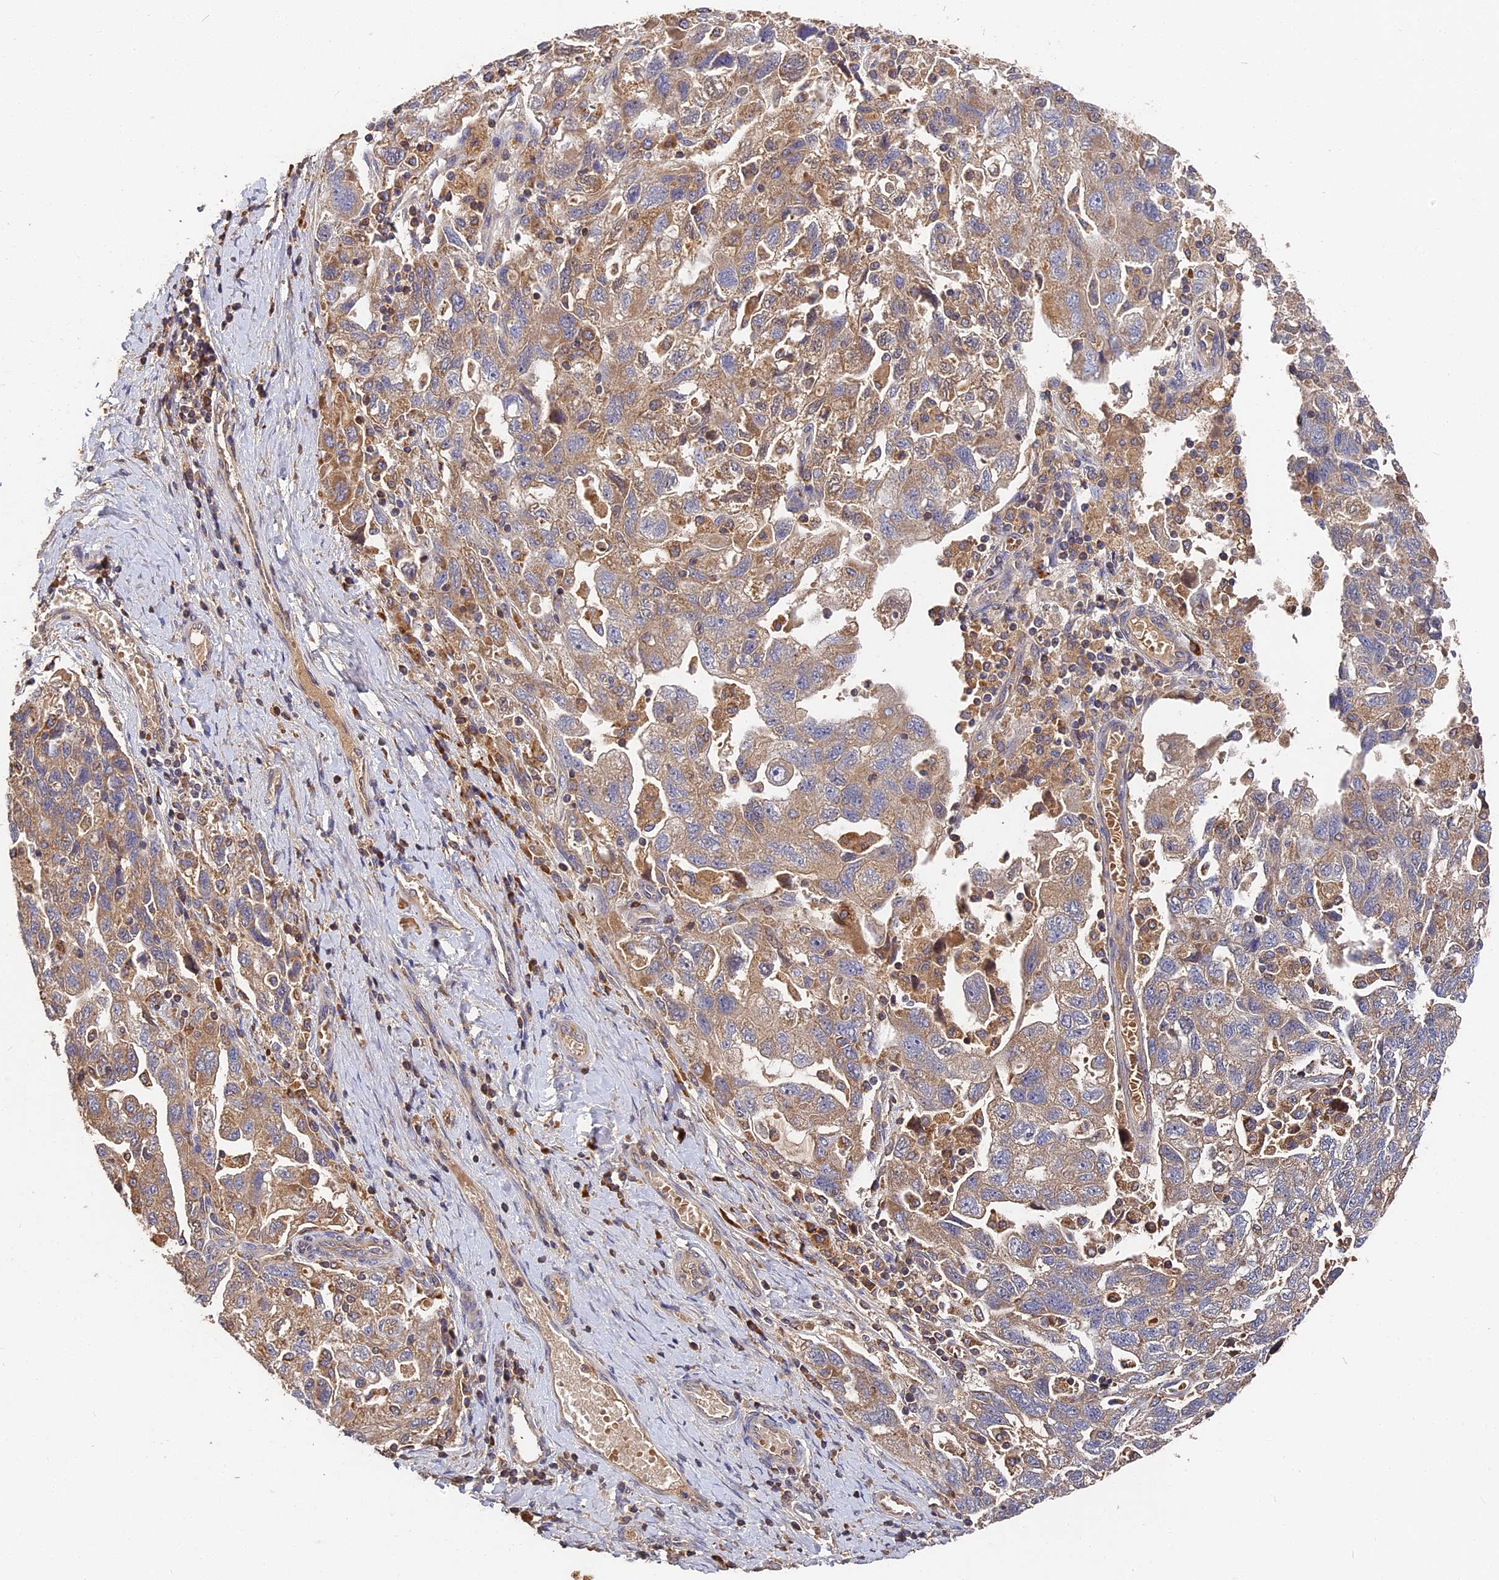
{"staining": {"intensity": "weak", "quantity": ">75%", "location": "cytoplasmic/membranous"}, "tissue": "ovarian cancer", "cell_type": "Tumor cells", "image_type": "cancer", "snomed": [{"axis": "morphology", "description": "Carcinoma, NOS"}, {"axis": "morphology", "description": "Cystadenocarcinoma, serous, NOS"}, {"axis": "topography", "description": "Ovary"}], "caption": "This image exhibits ovarian cancer stained with immunohistochemistry (IHC) to label a protein in brown. The cytoplasmic/membranous of tumor cells show weak positivity for the protein. Nuclei are counter-stained blue.", "gene": "DHRS11", "patient": {"sex": "female", "age": 69}}